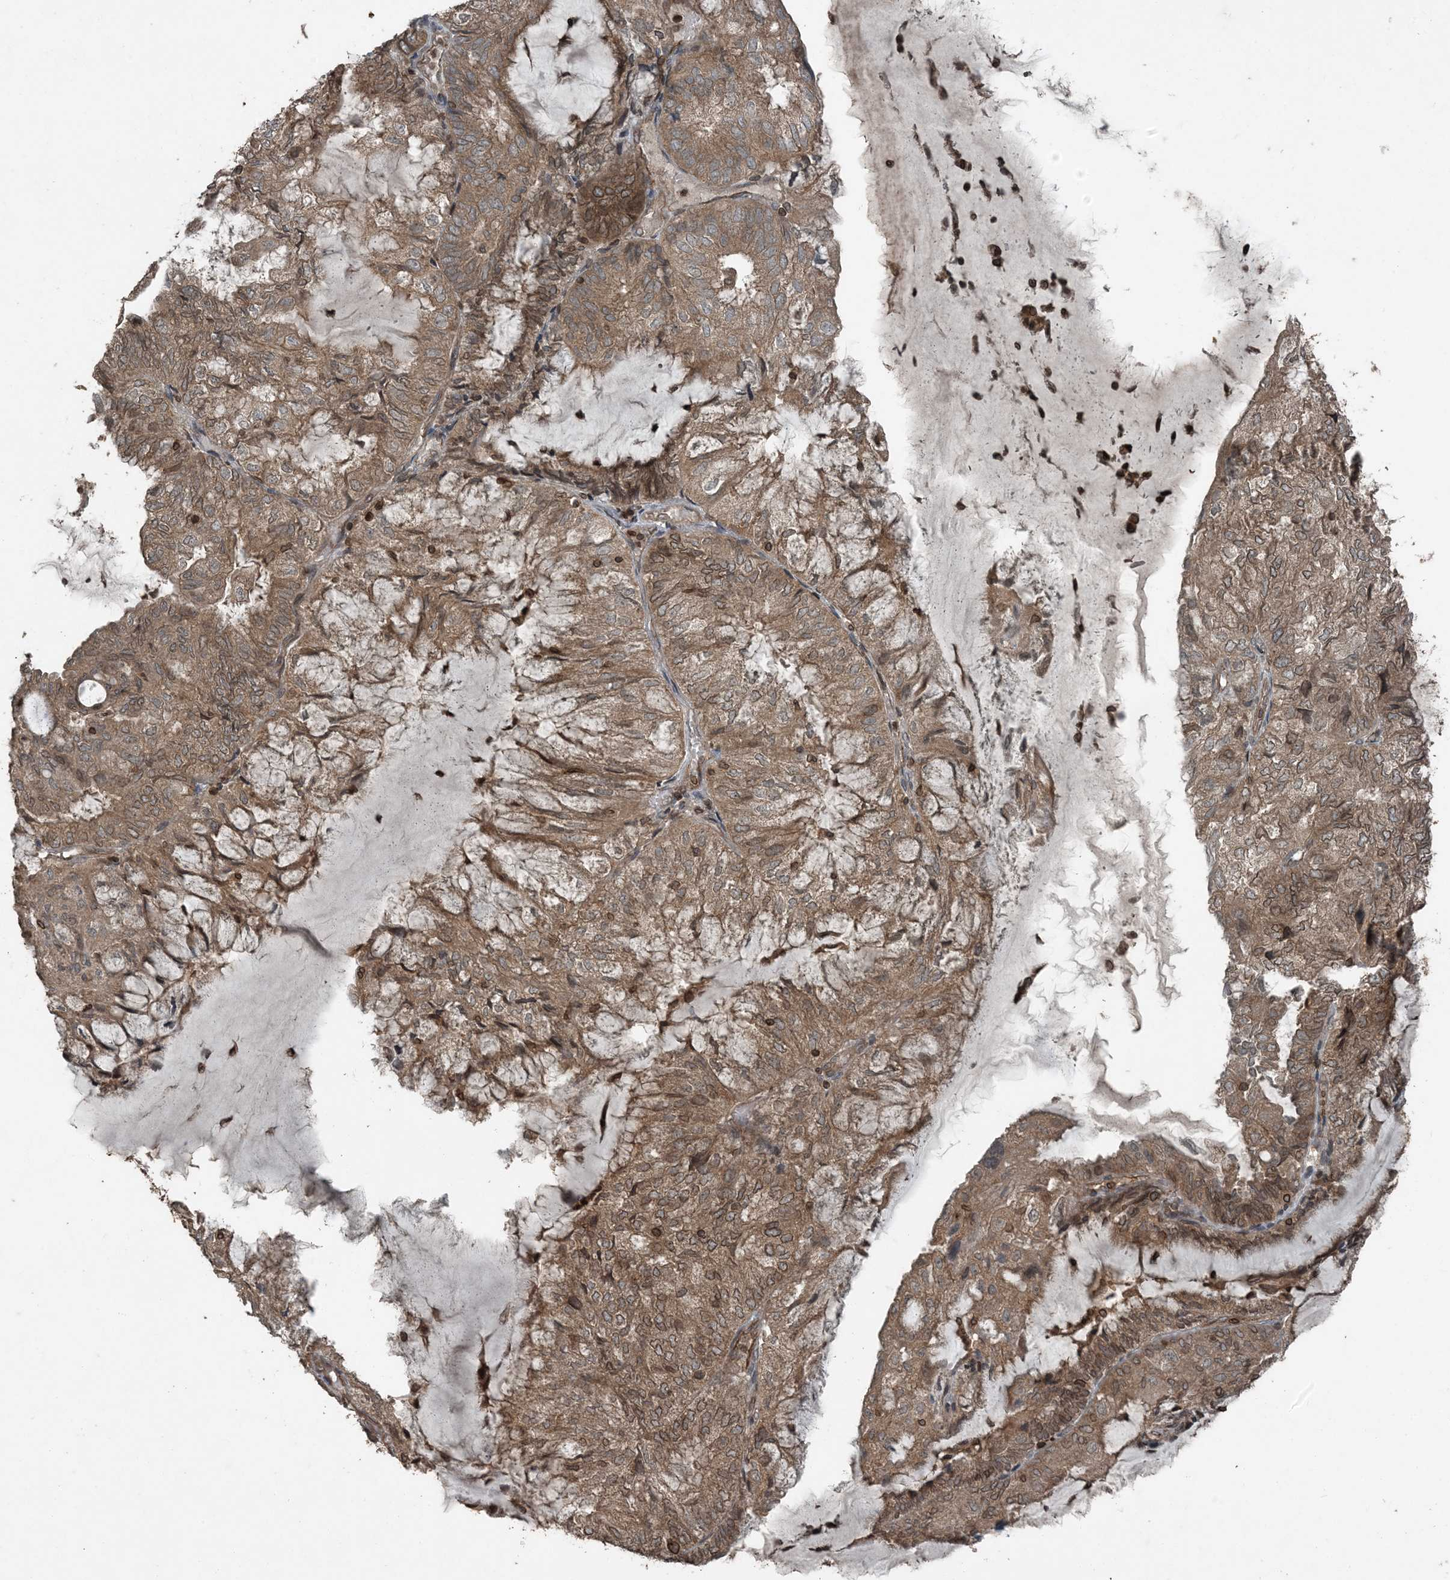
{"staining": {"intensity": "moderate", "quantity": ">75%", "location": "cytoplasmic/membranous,nuclear"}, "tissue": "endometrial cancer", "cell_type": "Tumor cells", "image_type": "cancer", "snomed": [{"axis": "morphology", "description": "Adenocarcinoma, NOS"}, {"axis": "topography", "description": "Endometrium"}], "caption": "Adenocarcinoma (endometrial) stained with a brown dye displays moderate cytoplasmic/membranous and nuclear positive positivity in about >75% of tumor cells.", "gene": "ZFAND2B", "patient": {"sex": "female", "age": 81}}